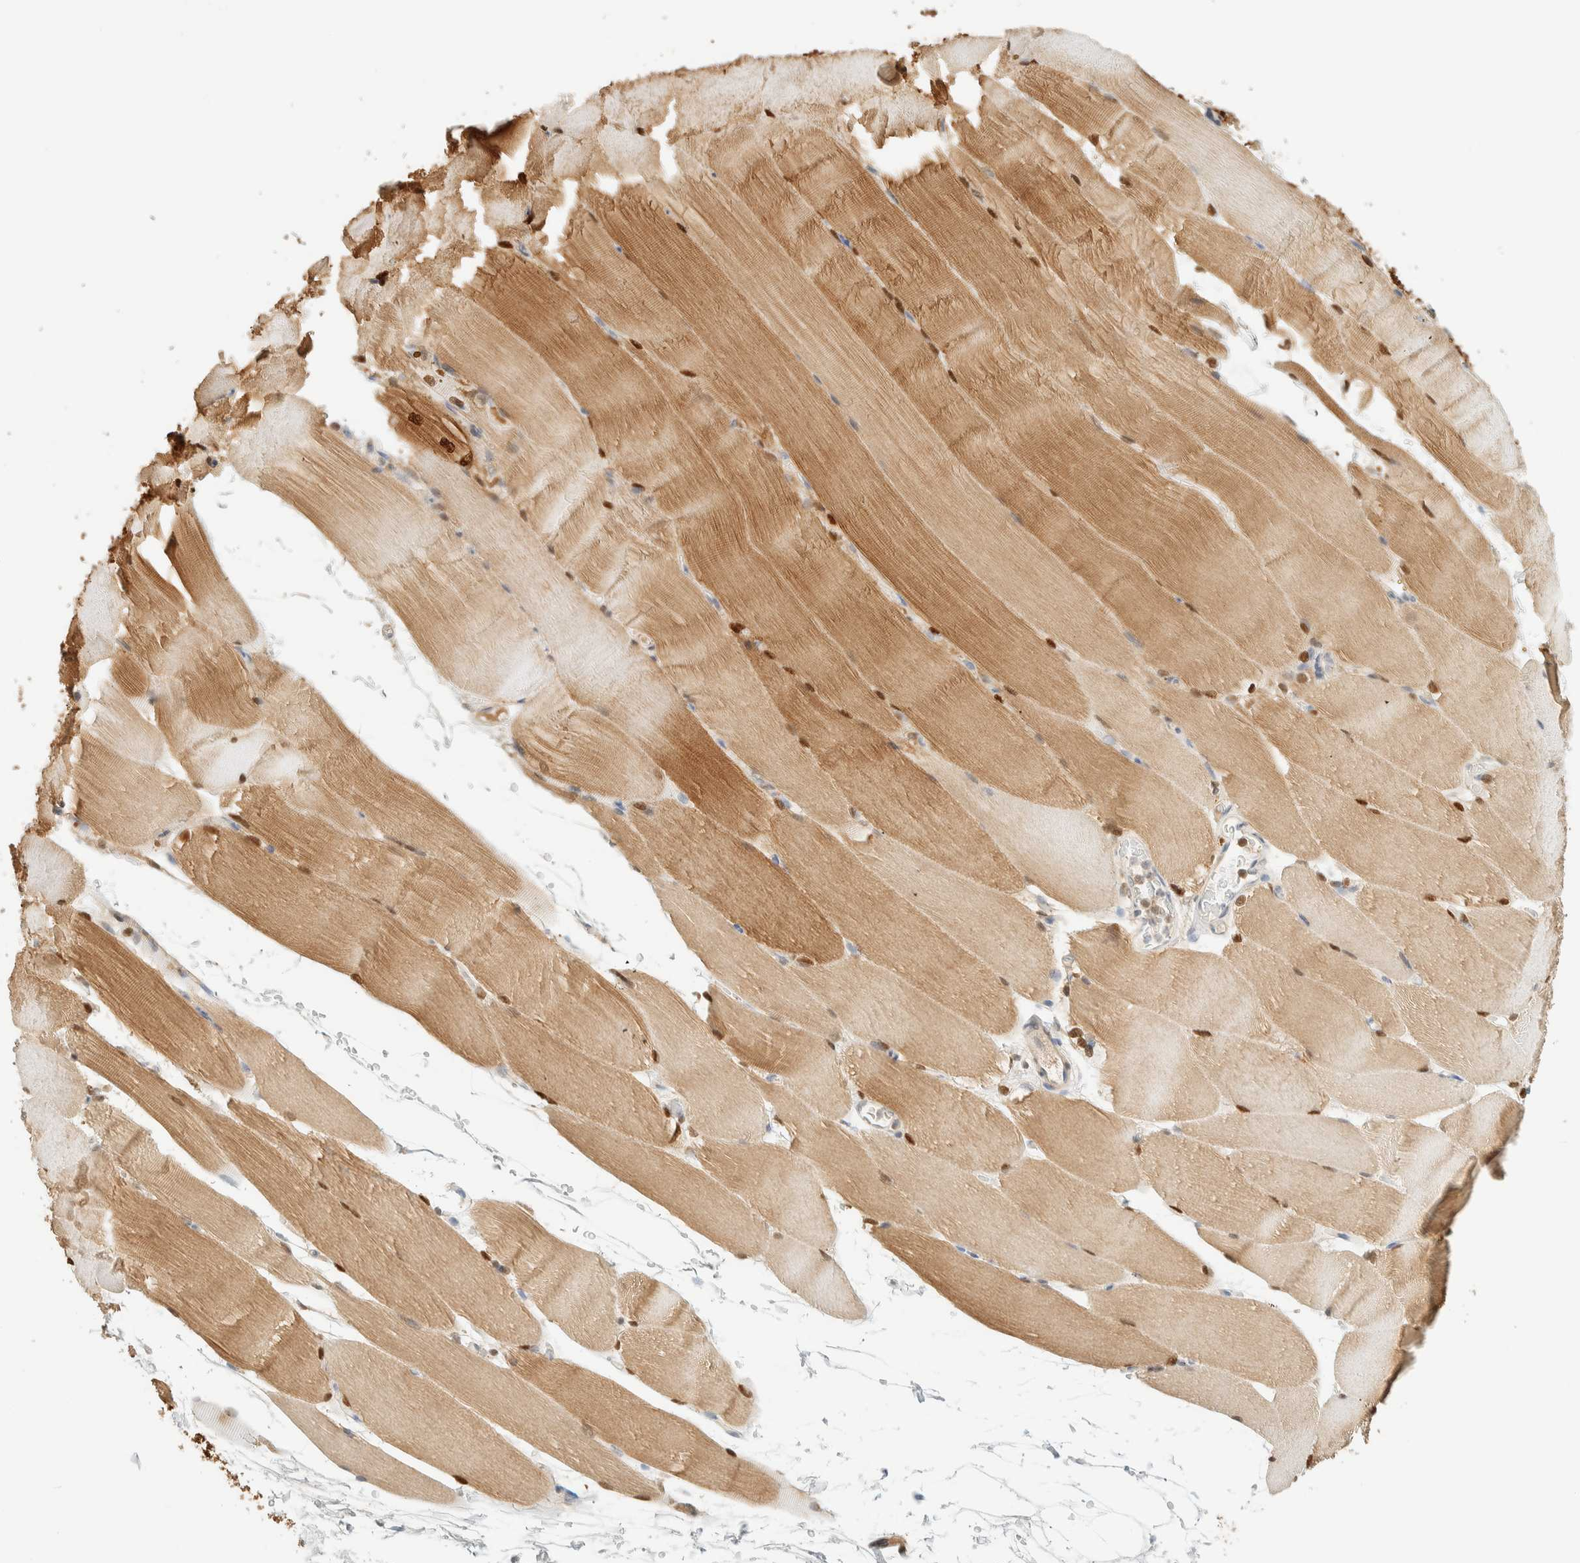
{"staining": {"intensity": "moderate", "quantity": ">75%", "location": "cytoplasmic/membranous,nuclear"}, "tissue": "skeletal muscle", "cell_type": "Myocytes", "image_type": "normal", "snomed": [{"axis": "morphology", "description": "Normal tissue, NOS"}, {"axis": "topography", "description": "Skeletal muscle"}, {"axis": "topography", "description": "Parathyroid gland"}], "caption": "Skeletal muscle stained with a brown dye reveals moderate cytoplasmic/membranous,nuclear positive positivity in approximately >75% of myocytes.", "gene": "ZBTB37", "patient": {"sex": "female", "age": 37}}